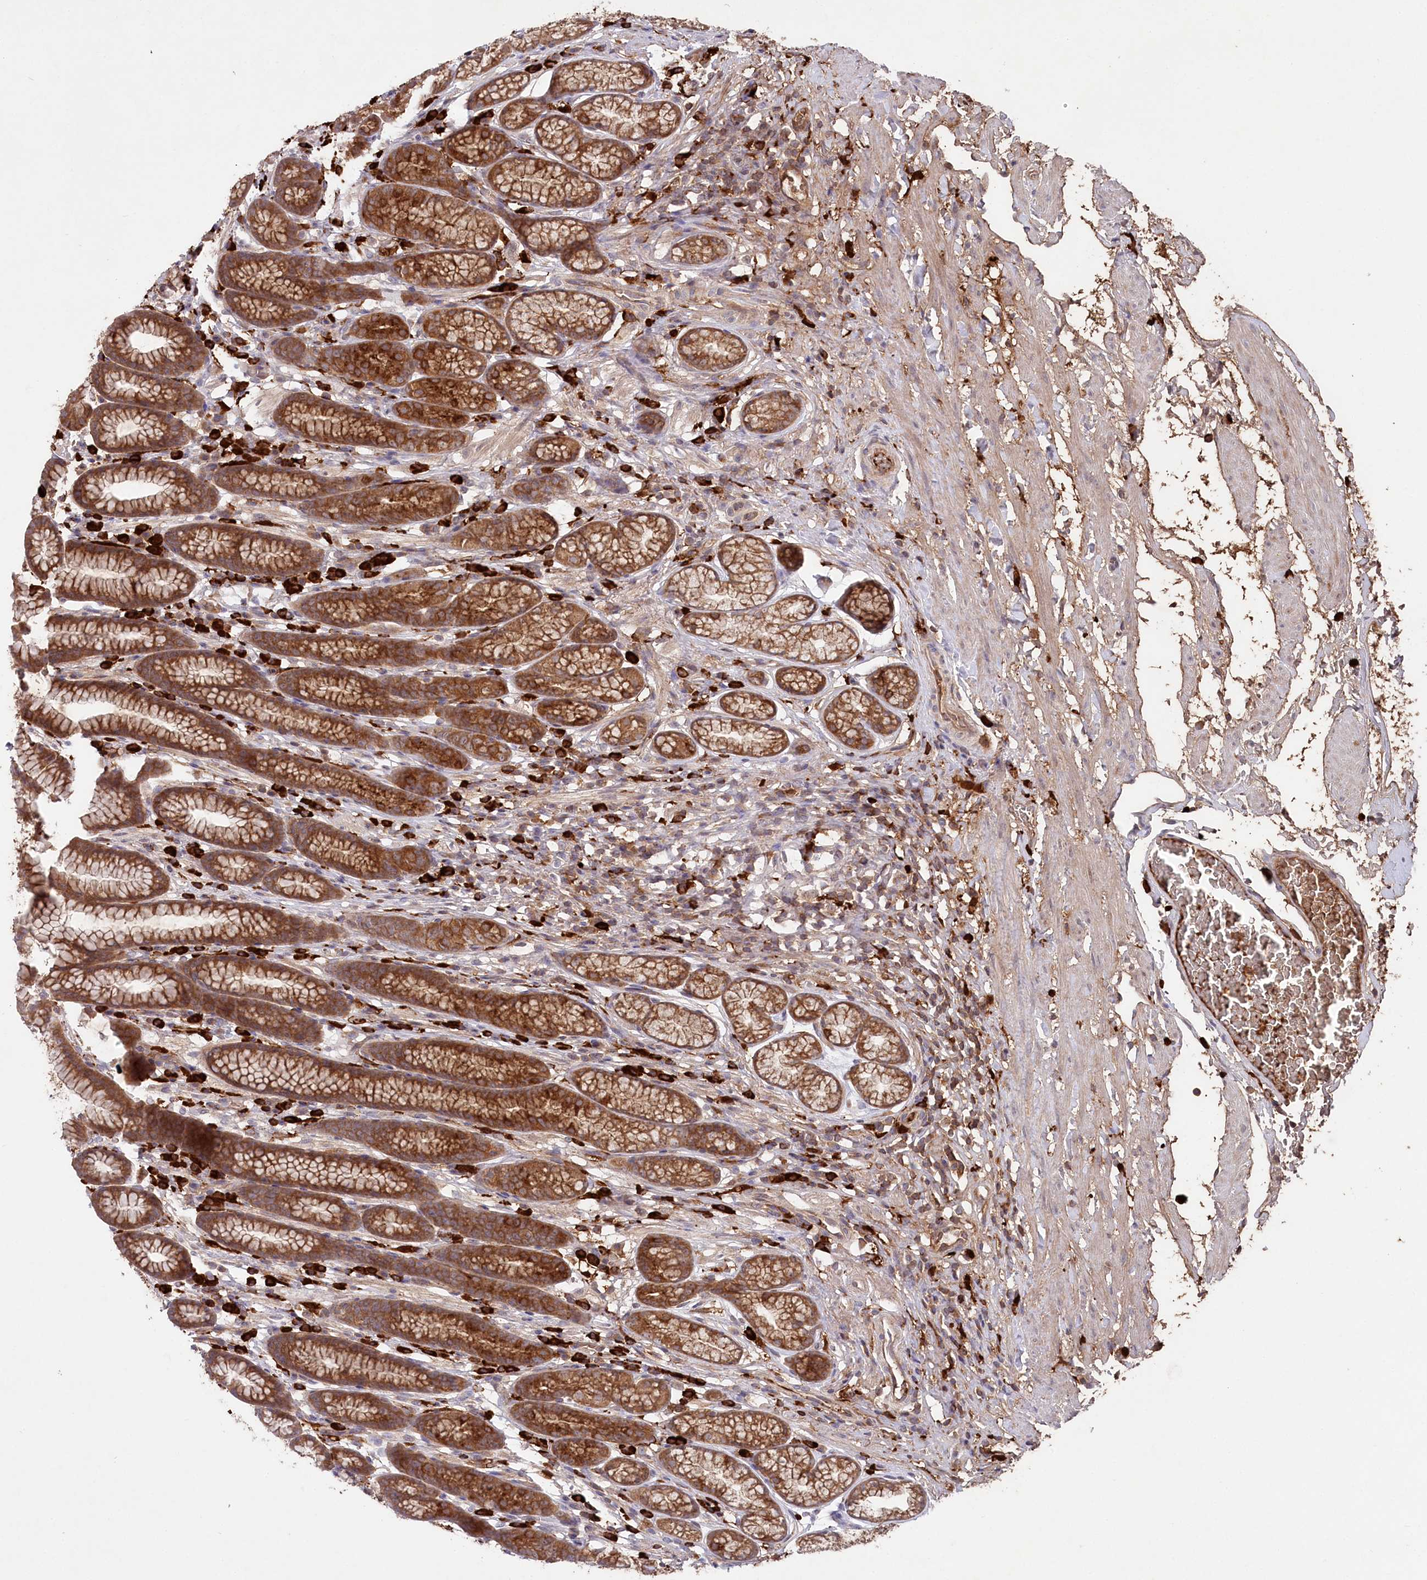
{"staining": {"intensity": "strong", "quantity": ">75%", "location": "cytoplasmic/membranous"}, "tissue": "stomach", "cell_type": "Glandular cells", "image_type": "normal", "snomed": [{"axis": "morphology", "description": "Normal tissue, NOS"}, {"axis": "topography", "description": "Stomach"}], "caption": "Stomach was stained to show a protein in brown. There is high levels of strong cytoplasmic/membranous staining in approximately >75% of glandular cells. The staining was performed using DAB, with brown indicating positive protein expression. Nuclei are stained blue with hematoxylin.", "gene": "PPP1R21", "patient": {"sex": "male", "age": 42}}